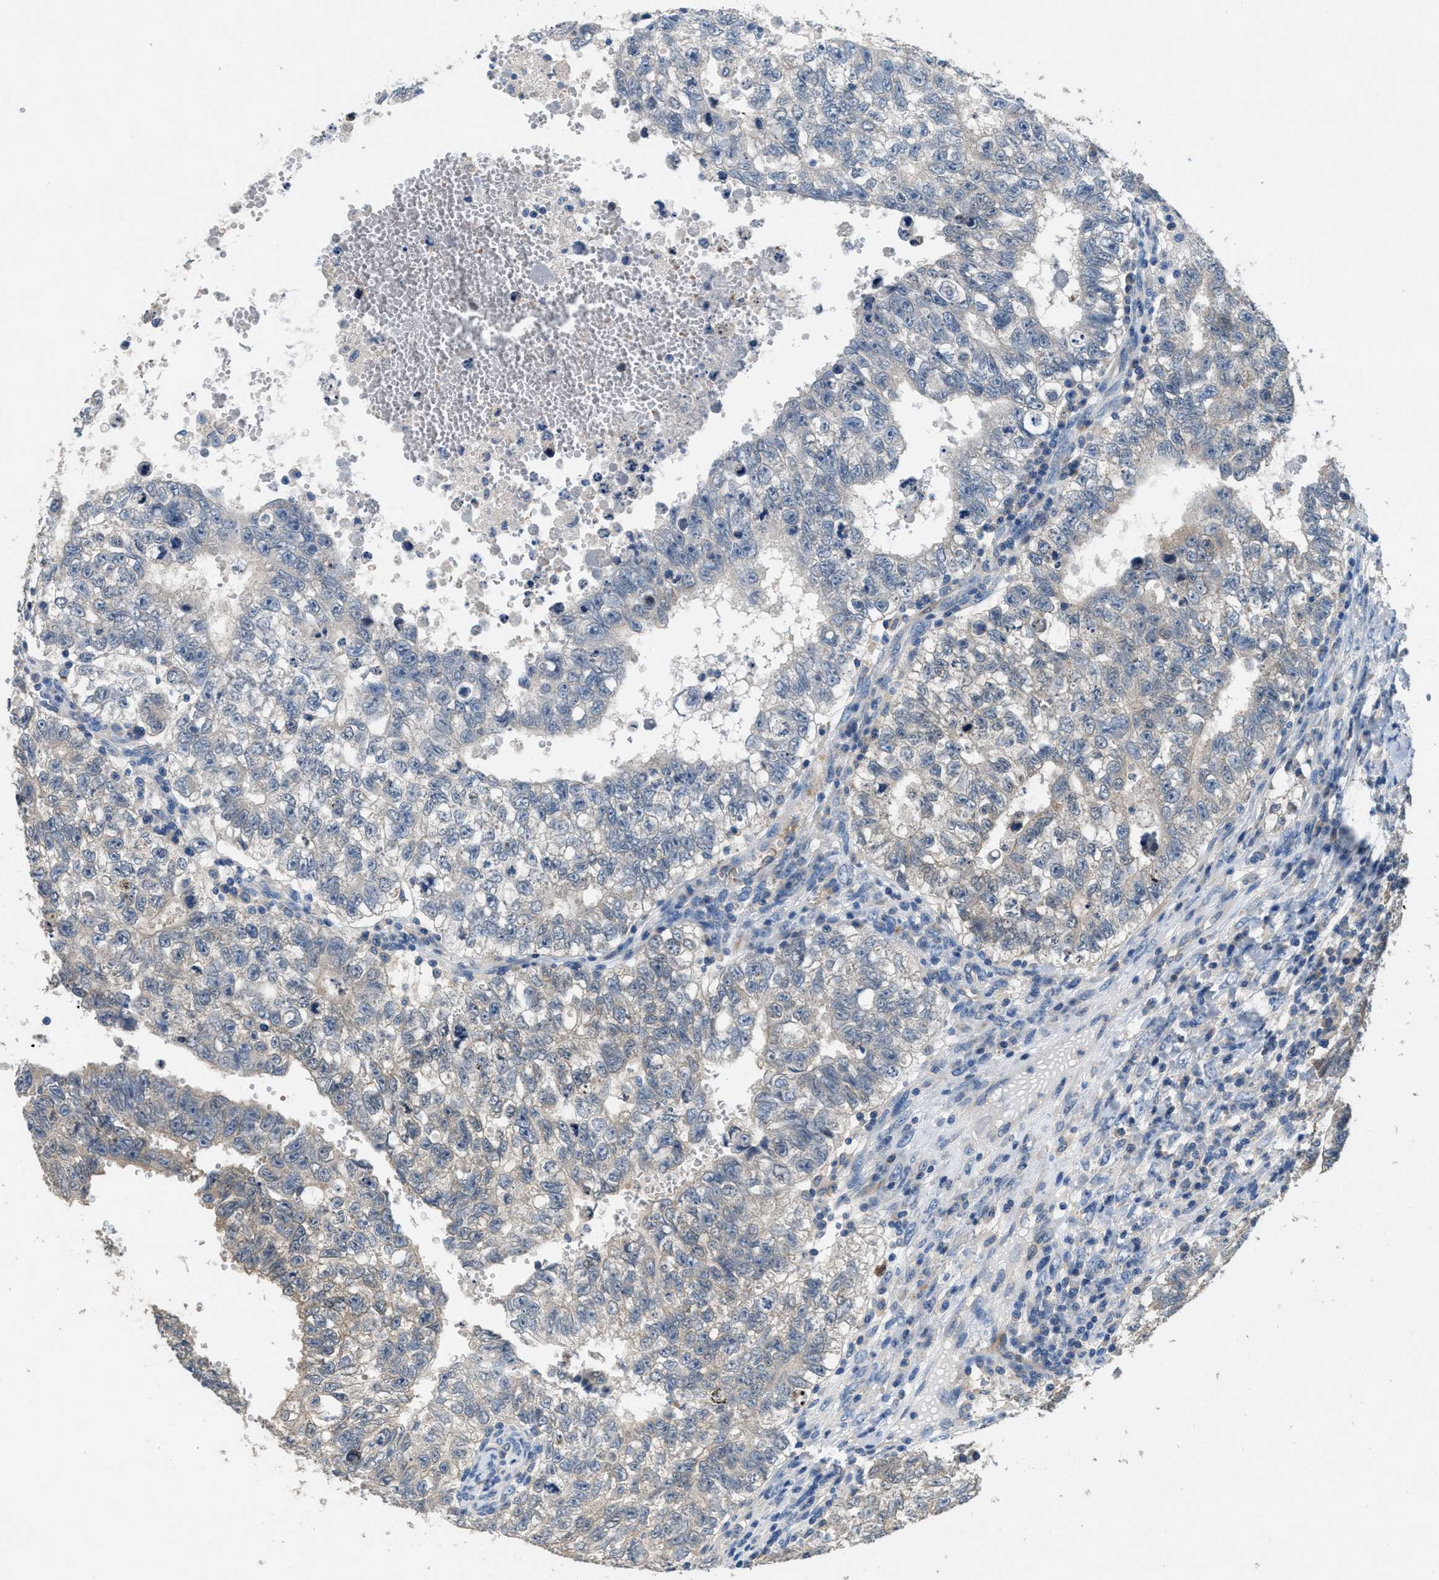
{"staining": {"intensity": "weak", "quantity": "25%-75%", "location": "cytoplasmic/membranous"}, "tissue": "testis cancer", "cell_type": "Tumor cells", "image_type": "cancer", "snomed": [{"axis": "morphology", "description": "Seminoma, NOS"}, {"axis": "morphology", "description": "Carcinoma, Embryonal, NOS"}, {"axis": "topography", "description": "Testis"}], "caption": "The photomicrograph shows a brown stain indicating the presence of a protein in the cytoplasmic/membranous of tumor cells in testis seminoma.", "gene": "DGKE", "patient": {"sex": "male", "age": 38}}